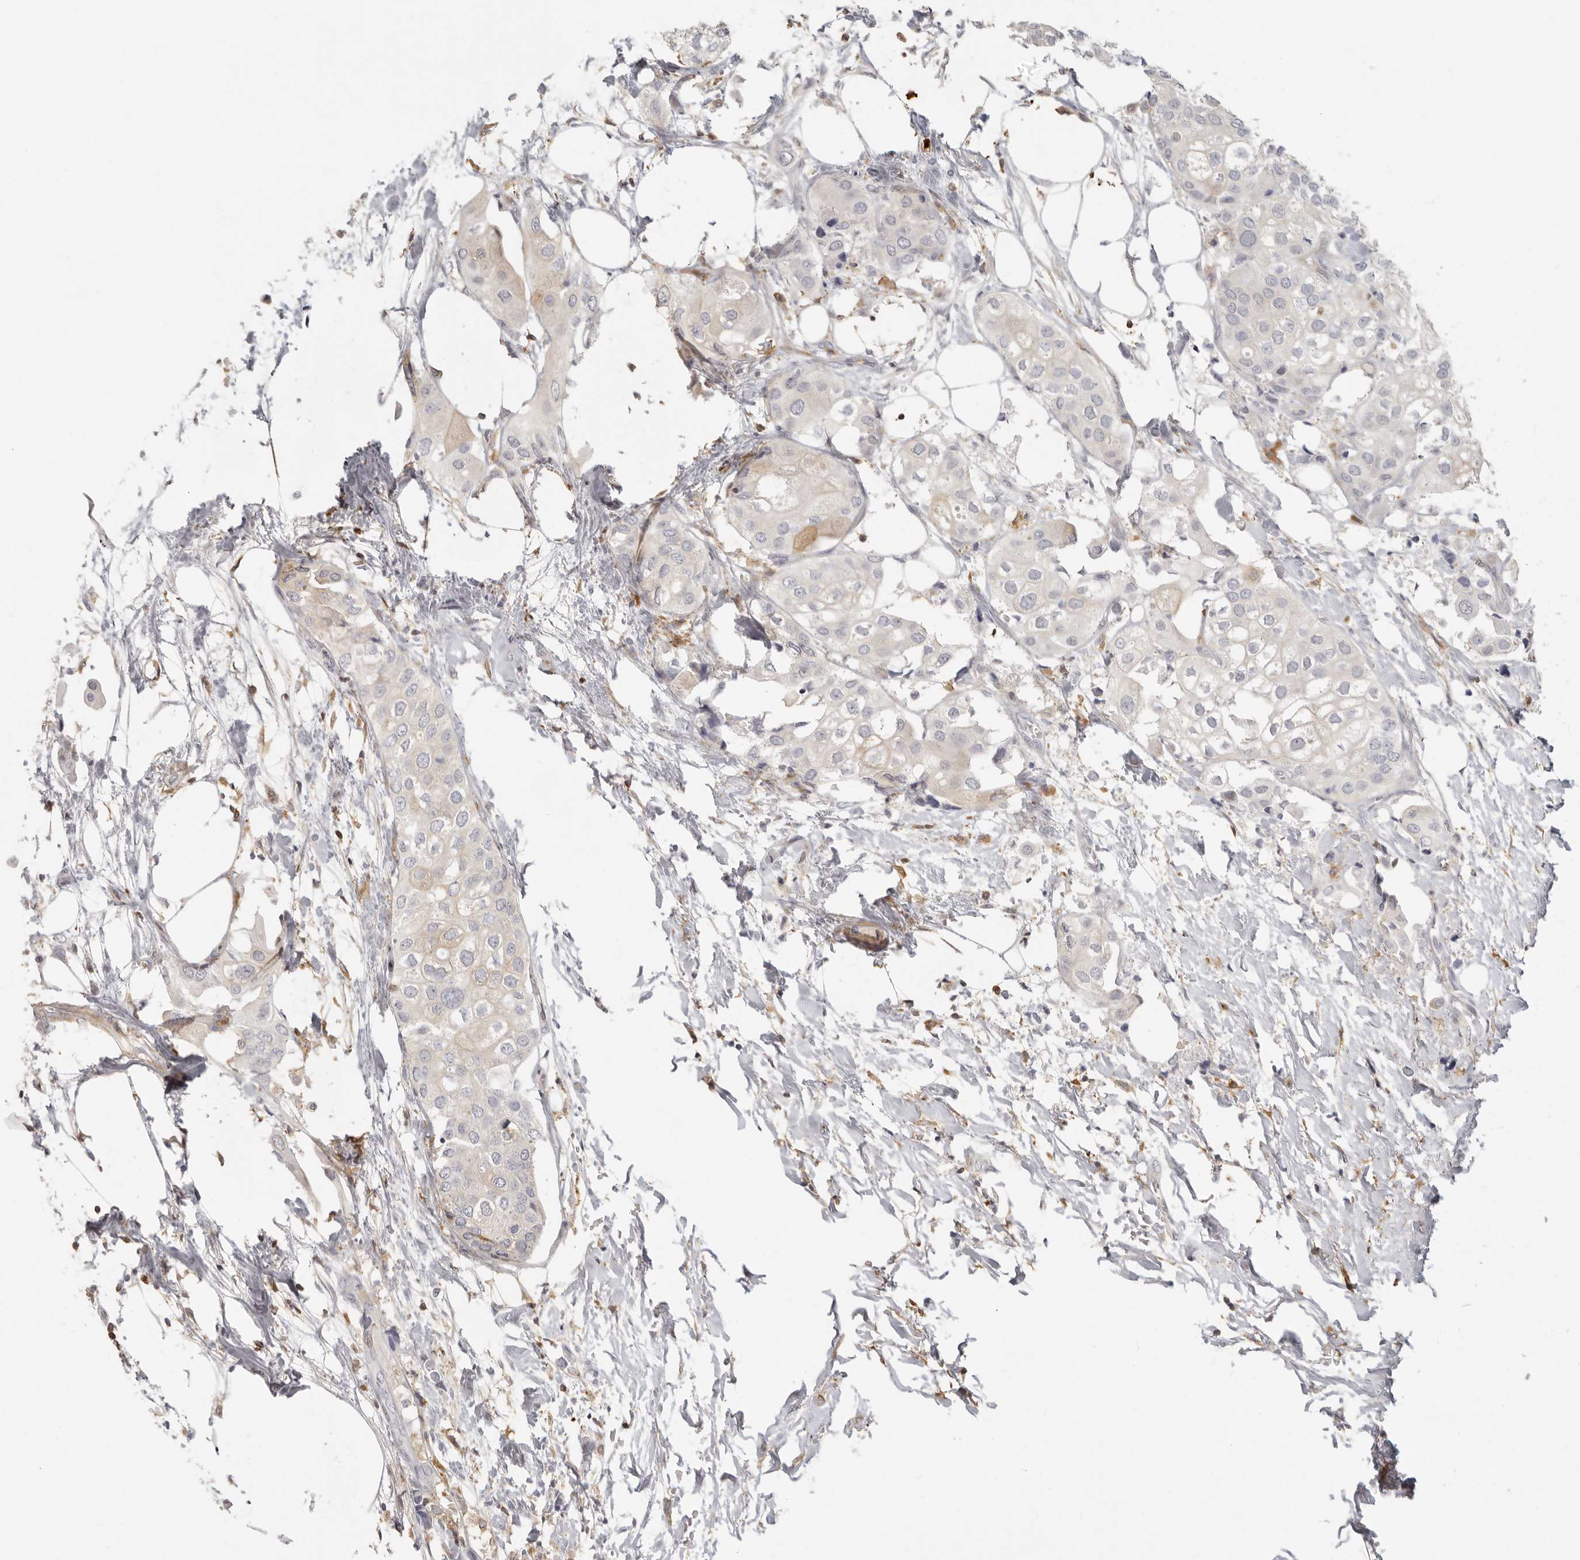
{"staining": {"intensity": "negative", "quantity": "none", "location": "none"}, "tissue": "urothelial cancer", "cell_type": "Tumor cells", "image_type": "cancer", "snomed": [{"axis": "morphology", "description": "Urothelial carcinoma, High grade"}, {"axis": "topography", "description": "Urinary bladder"}], "caption": "A high-resolution photomicrograph shows IHC staining of high-grade urothelial carcinoma, which displays no significant positivity in tumor cells.", "gene": "NIBAN1", "patient": {"sex": "male", "age": 64}}